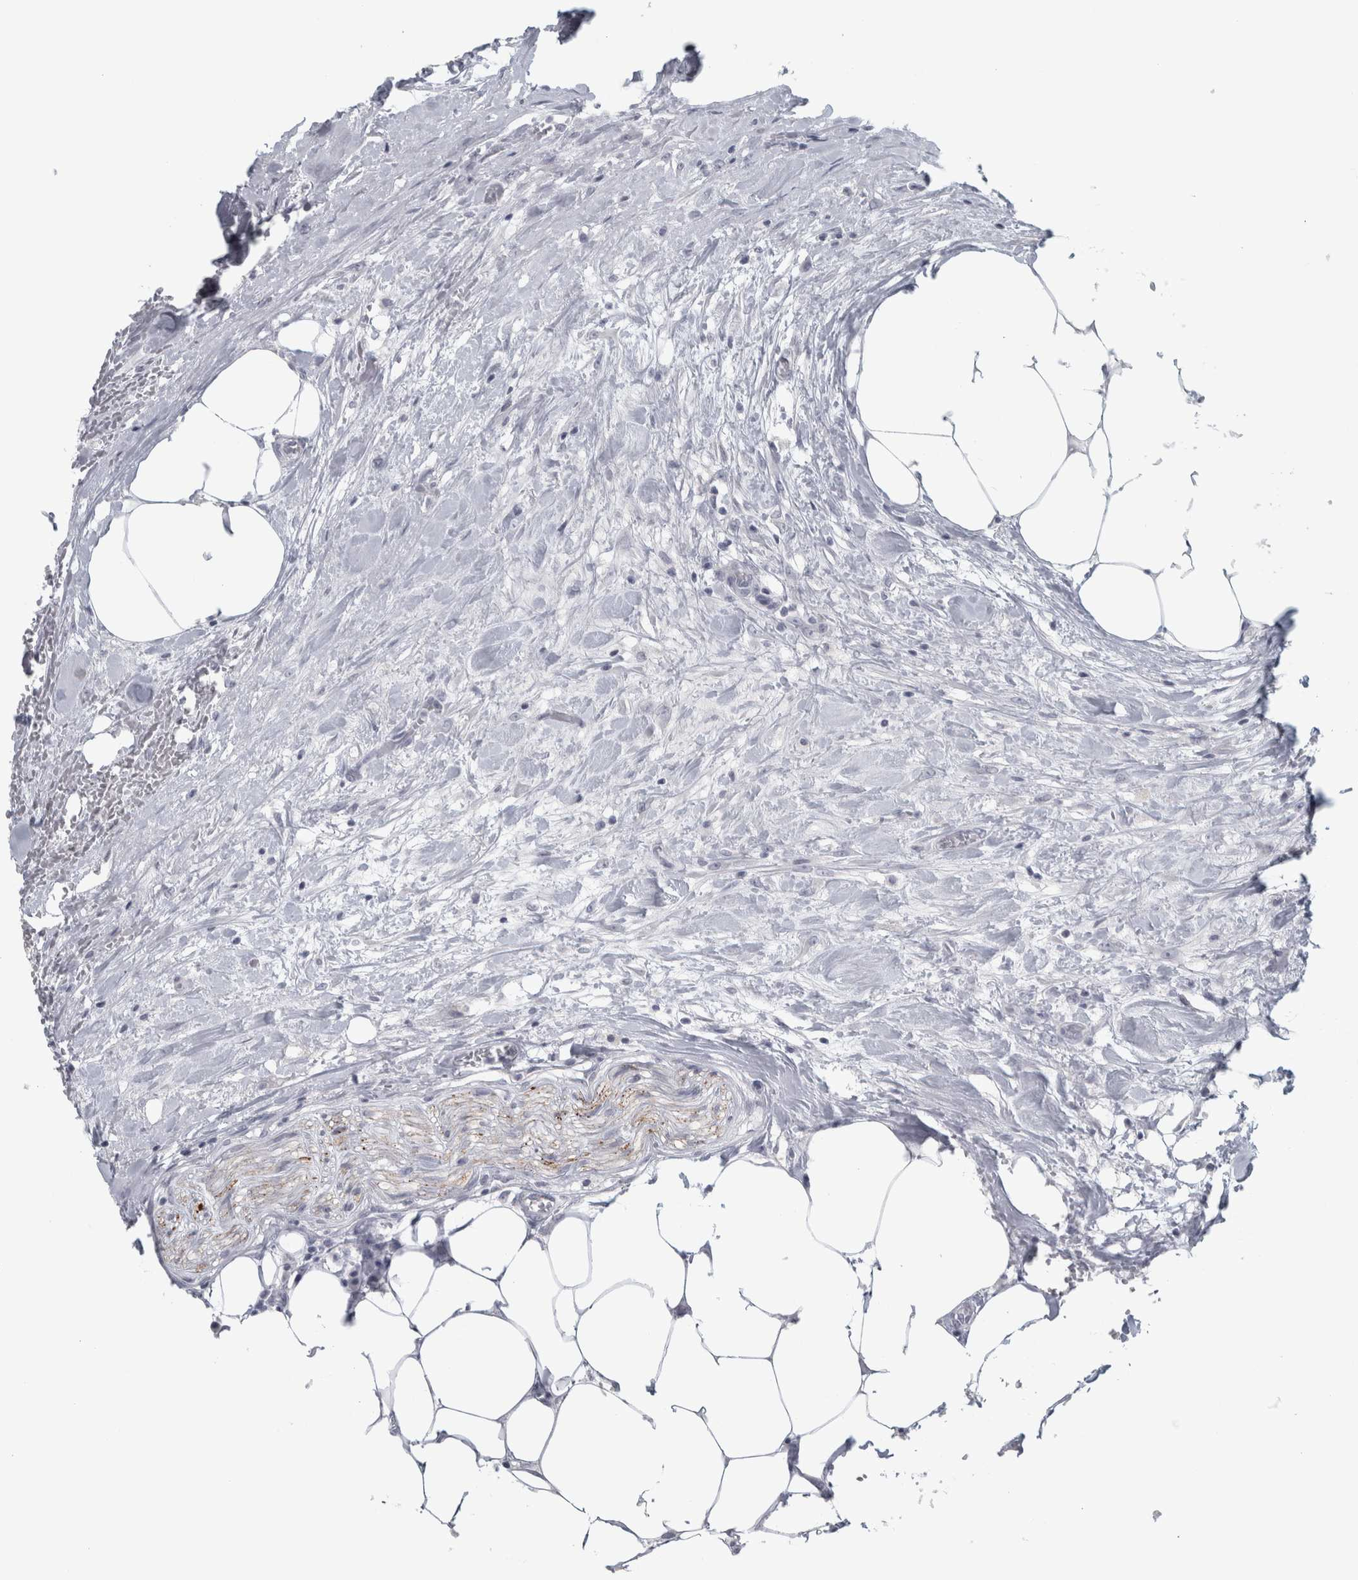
{"staining": {"intensity": "negative", "quantity": "none", "location": "none"}, "tissue": "urothelial cancer", "cell_type": "Tumor cells", "image_type": "cancer", "snomed": [{"axis": "morphology", "description": "Urothelial carcinoma, High grade"}, {"axis": "topography", "description": "Urinary bladder"}], "caption": "High power microscopy photomicrograph of an immunohistochemistry image of high-grade urothelial carcinoma, revealing no significant staining in tumor cells.", "gene": "CPE", "patient": {"sex": "male", "age": 61}}